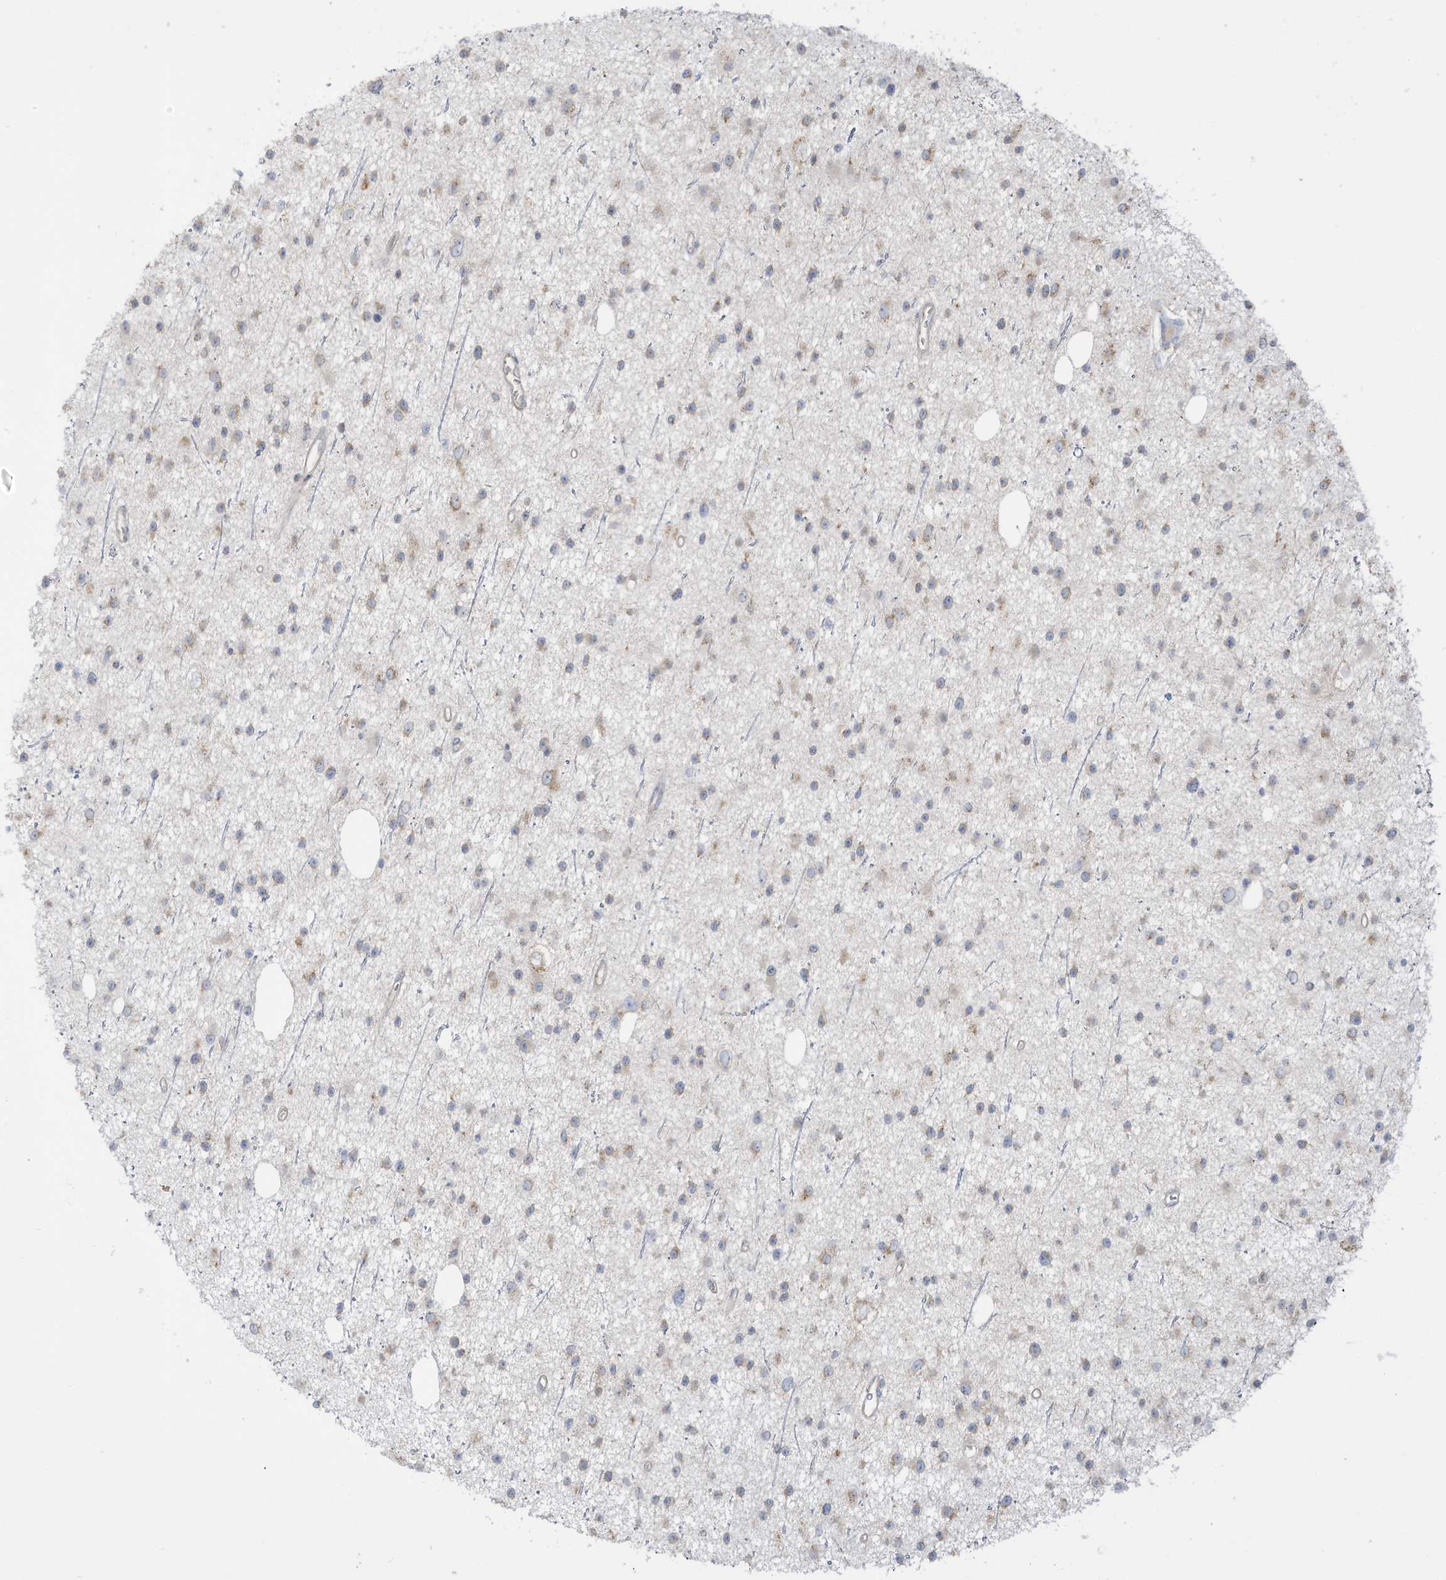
{"staining": {"intensity": "negative", "quantity": "none", "location": "none"}, "tissue": "glioma", "cell_type": "Tumor cells", "image_type": "cancer", "snomed": [{"axis": "morphology", "description": "Glioma, malignant, Low grade"}, {"axis": "topography", "description": "Cerebral cortex"}], "caption": "The photomicrograph exhibits no staining of tumor cells in glioma.", "gene": "LRRN2", "patient": {"sex": "female", "age": 39}}